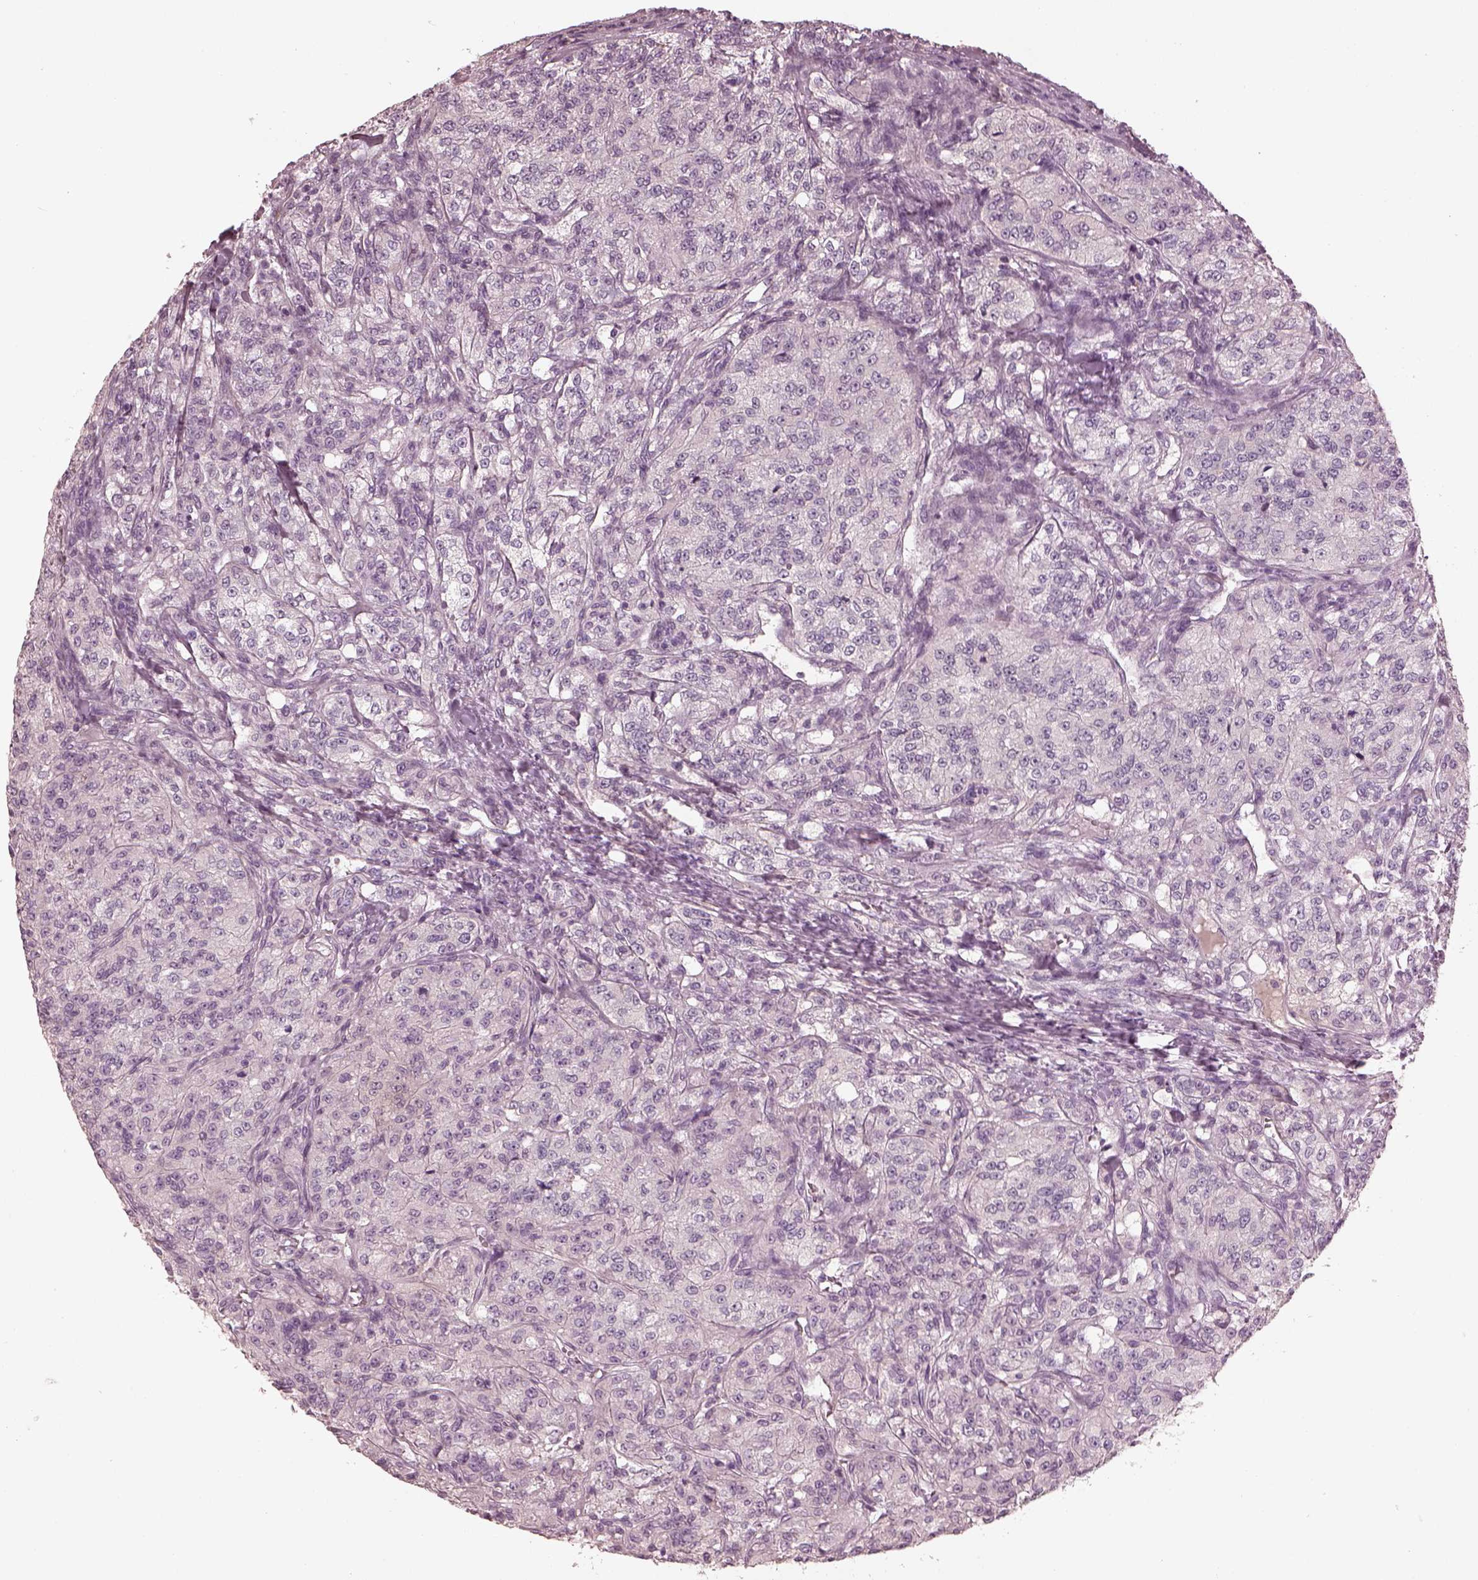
{"staining": {"intensity": "negative", "quantity": "none", "location": "none"}, "tissue": "renal cancer", "cell_type": "Tumor cells", "image_type": "cancer", "snomed": [{"axis": "morphology", "description": "Adenocarcinoma, NOS"}, {"axis": "topography", "description": "Kidney"}], "caption": "Adenocarcinoma (renal) was stained to show a protein in brown. There is no significant expression in tumor cells. (DAB IHC, high magnification).", "gene": "OPTC", "patient": {"sex": "female", "age": 63}}